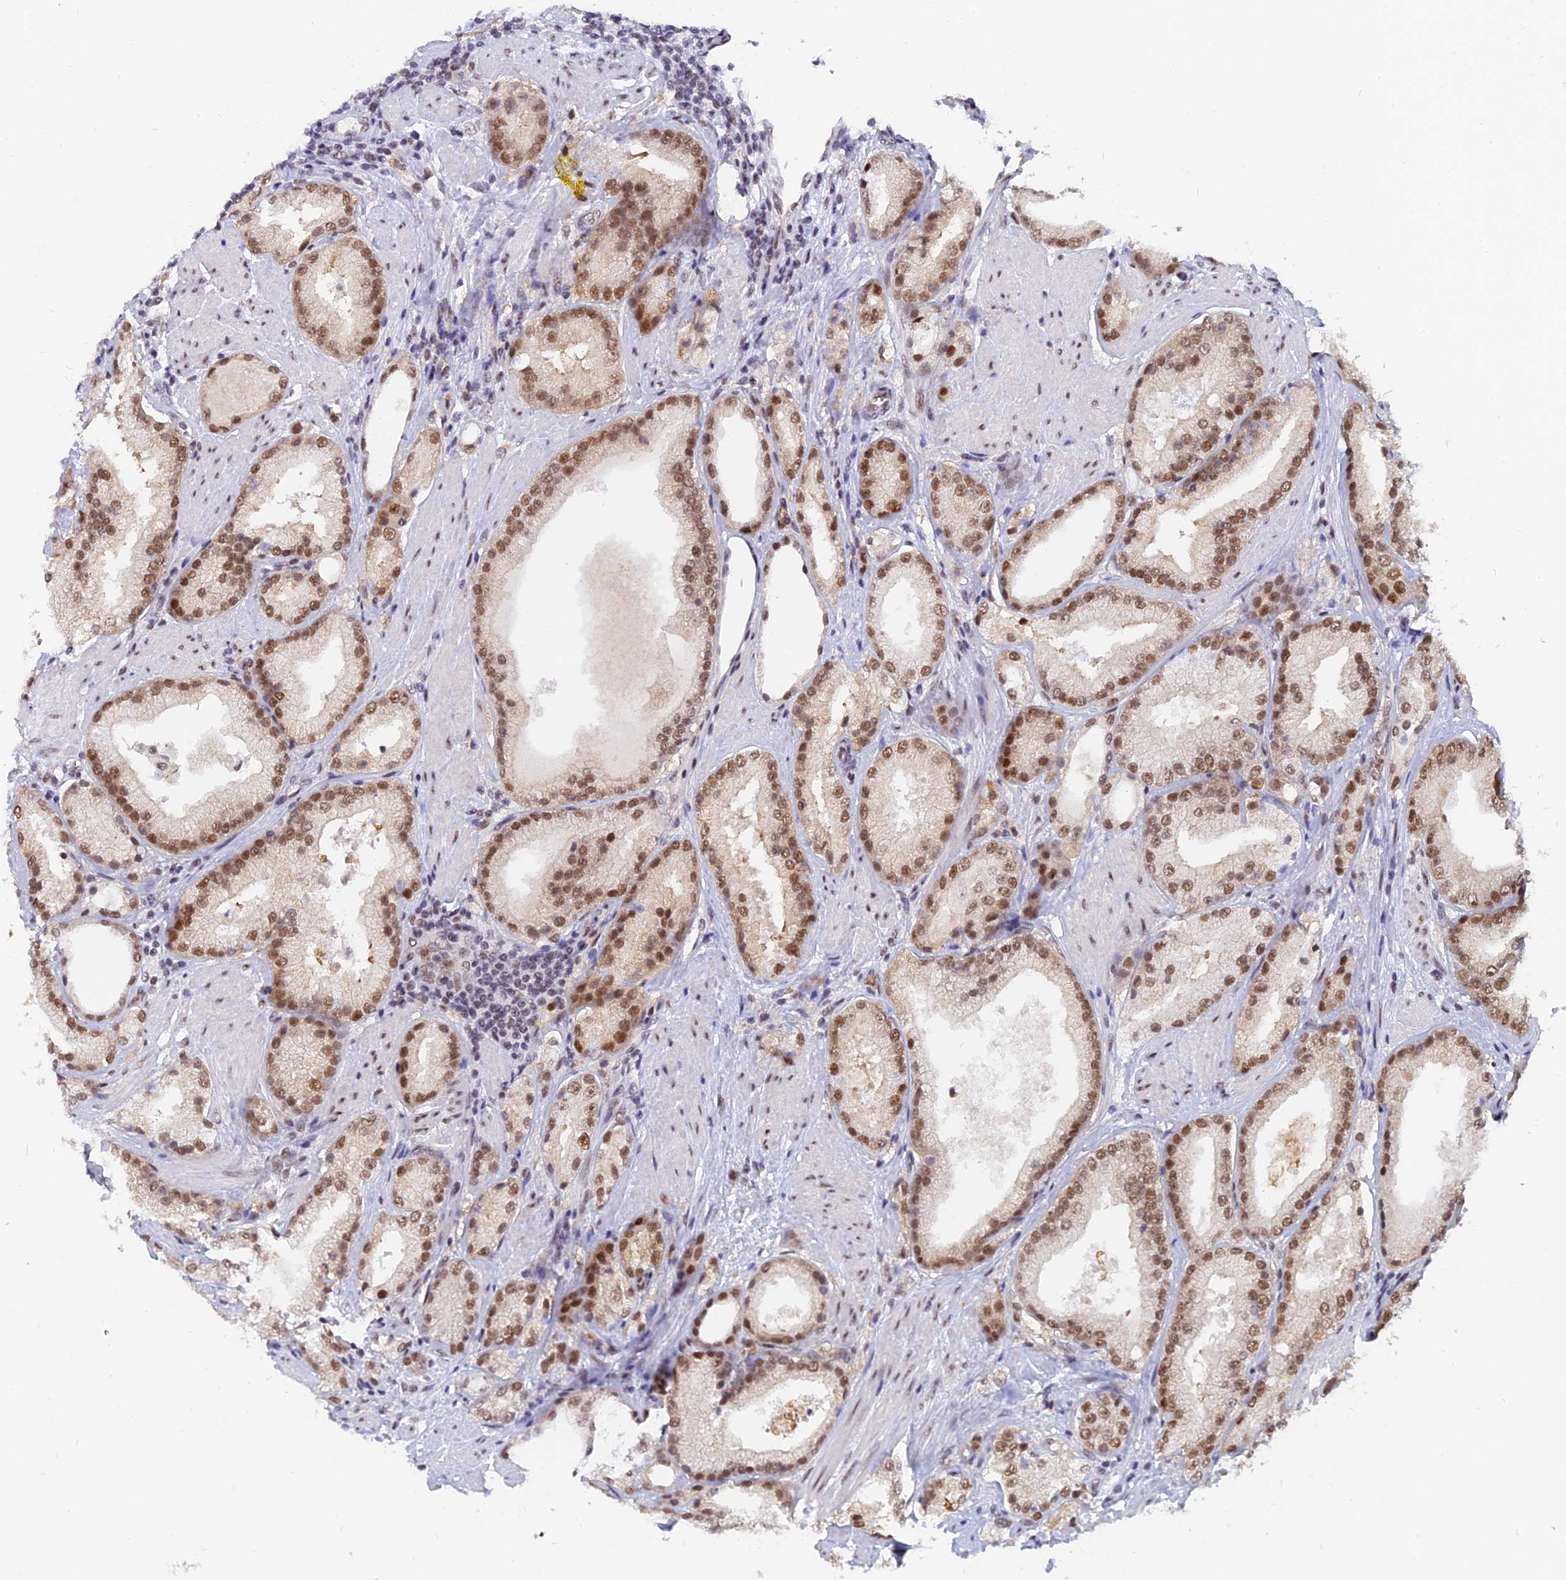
{"staining": {"intensity": "moderate", "quantity": ">75%", "location": "nuclear"}, "tissue": "prostate cancer", "cell_type": "Tumor cells", "image_type": "cancer", "snomed": [{"axis": "morphology", "description": "Adenocarcinoma, Low grade"}, {"axis": "topography", "description": "Prostate"}], "caption": "Prostate cancer (low-grade adenocarcinoma) tissue demonstrates moderate nuclear expression in about >75% of tumor cells", "gene": "DPY30", "patient": {"sex": "male", "age": 67}}